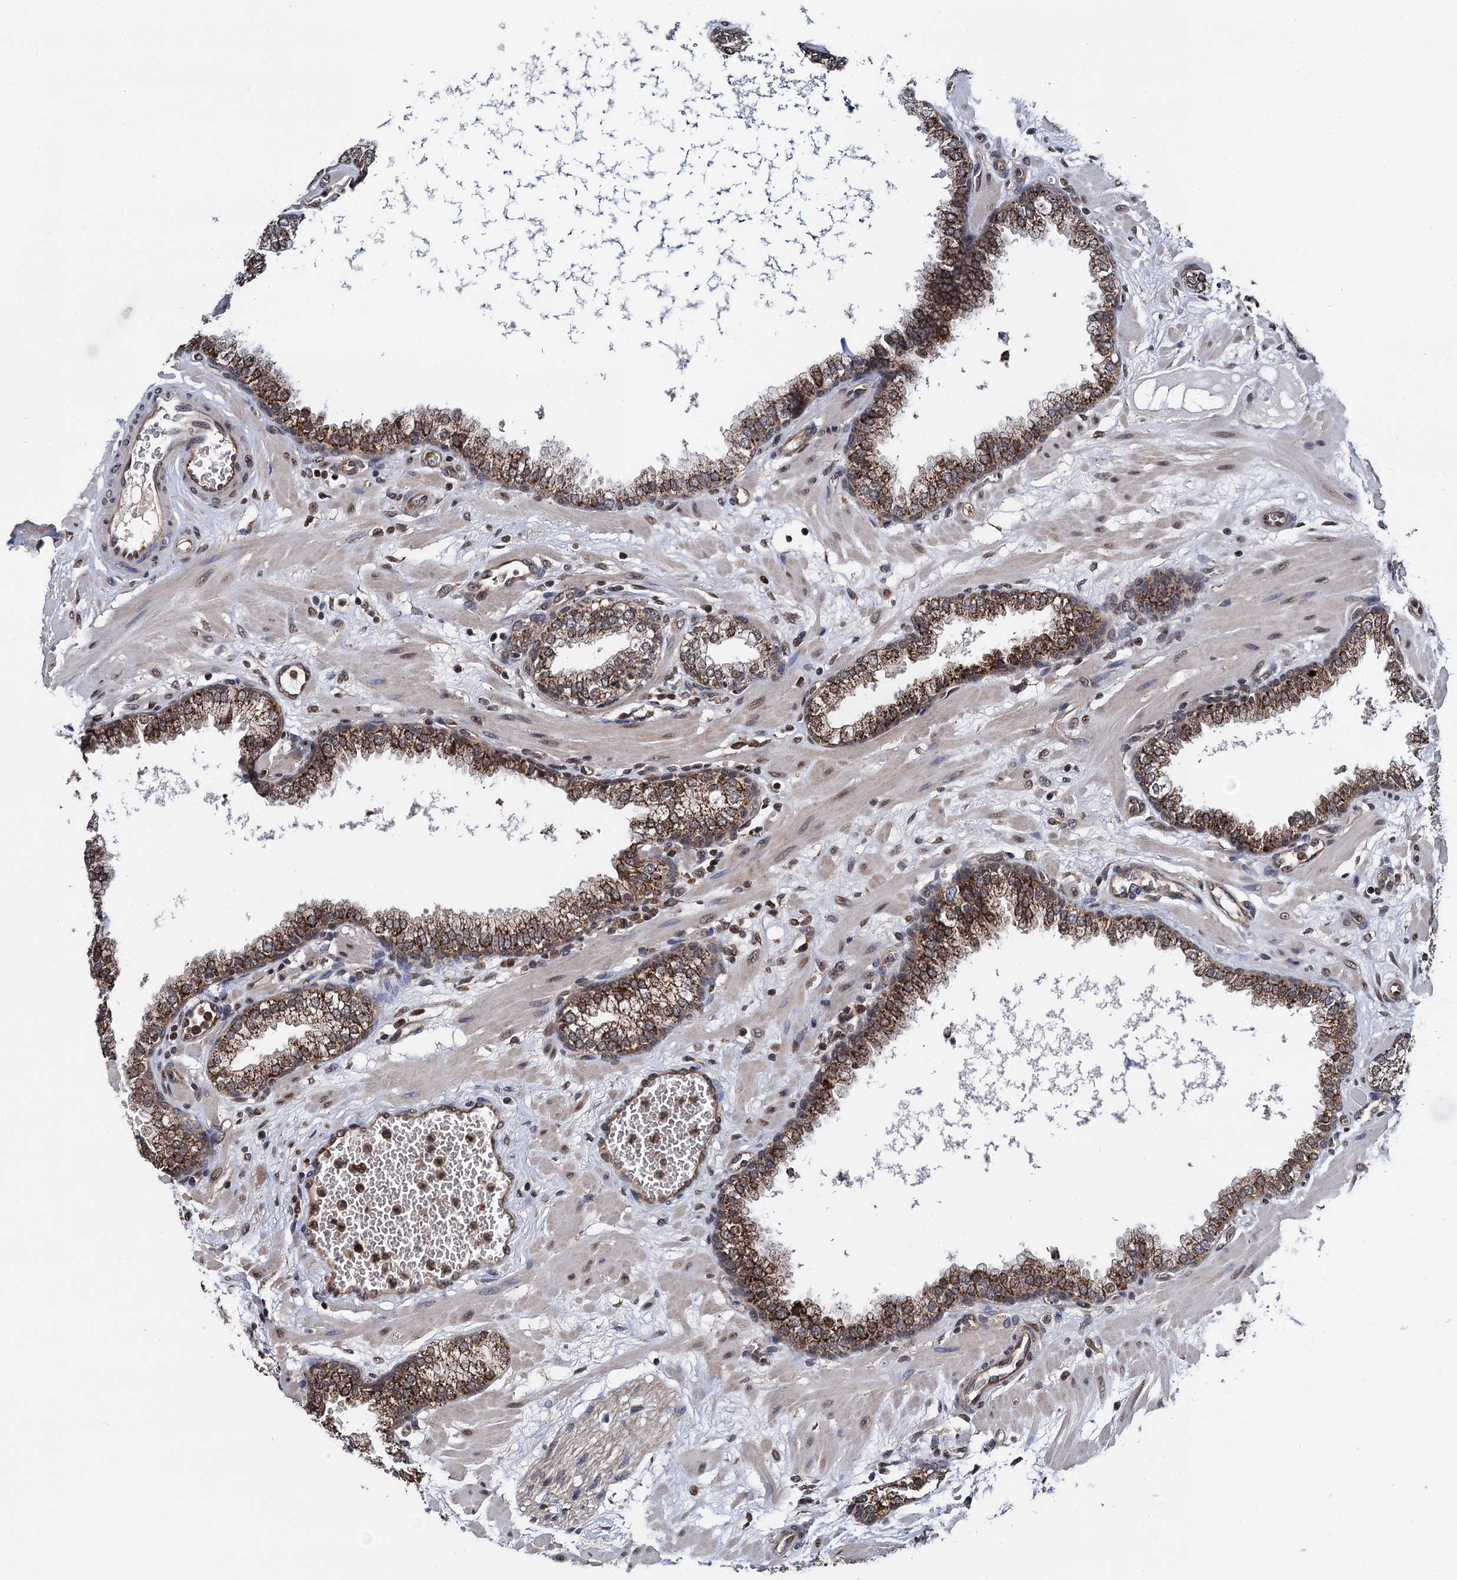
{"staining": {"intensity": "strong", "quantity": ">75%", "location": "cytoplasmic/membranous"}, "tissue": "prostate", "cell_type": "Glandular cells", "image_type": "normal", "snomed": [{"axis": "morphology", "description": "Normal tissue, NOS"}, {"axis": "morphology", "description": "Urothelial carcinoma, Low grade"}, {"axis": "topography", "description": "Urinary bladder"}, {"axis": "topography", "description": "Prostate"}], "caption": "Protein expression by immunohistochemistry (IHC) shows strong cytoplasmic/membranous staining in approximately >75% of glandular cells in benign prostate.", "gene": "PTCD3", "patient": {"sex": "male", "age": 60}}